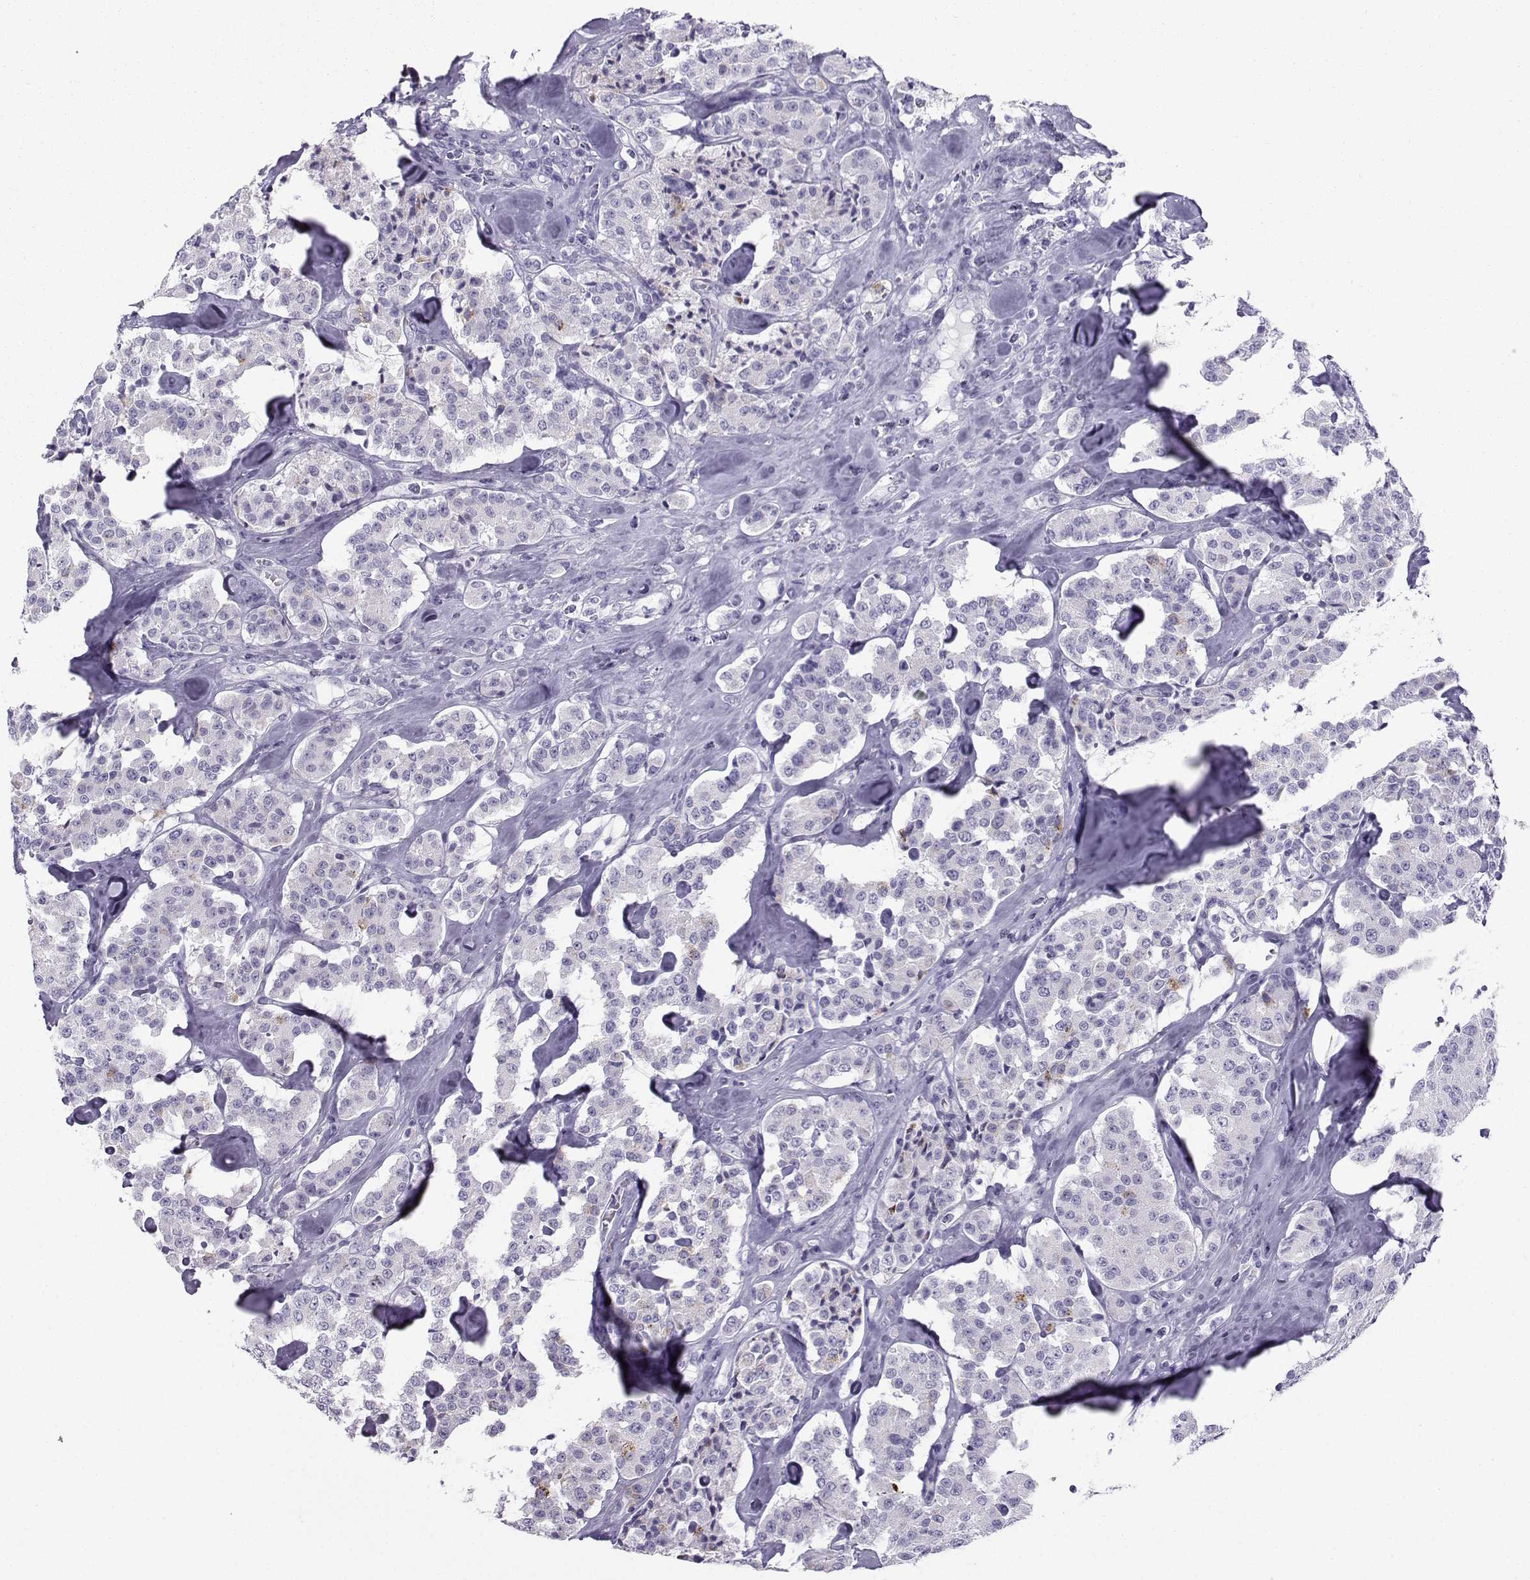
{"staining": {"intensity": "negative", "quantity": "none", "location": "none"}, "tissue": "carcinoid", "cell_type": "Tumor cells", "image_type": "cancer", "snomed": [{"axis": "morphology", "description": "Carcinoid, malignant, NOS"}, {"axis": "topography", "description": "Pancreas"}], "caption": "The immunohistochemistry (IHC) image has no significant staining in tumor cells of malignant carcinoid tissue. The staining is performed using DAB (3,3'-diaminobenzidine) brown chromogen with nuclei counter-stained in using hematoxylin.", "gene": "ZBTB8B", "patient": {"sex": "male", "age": 41}}